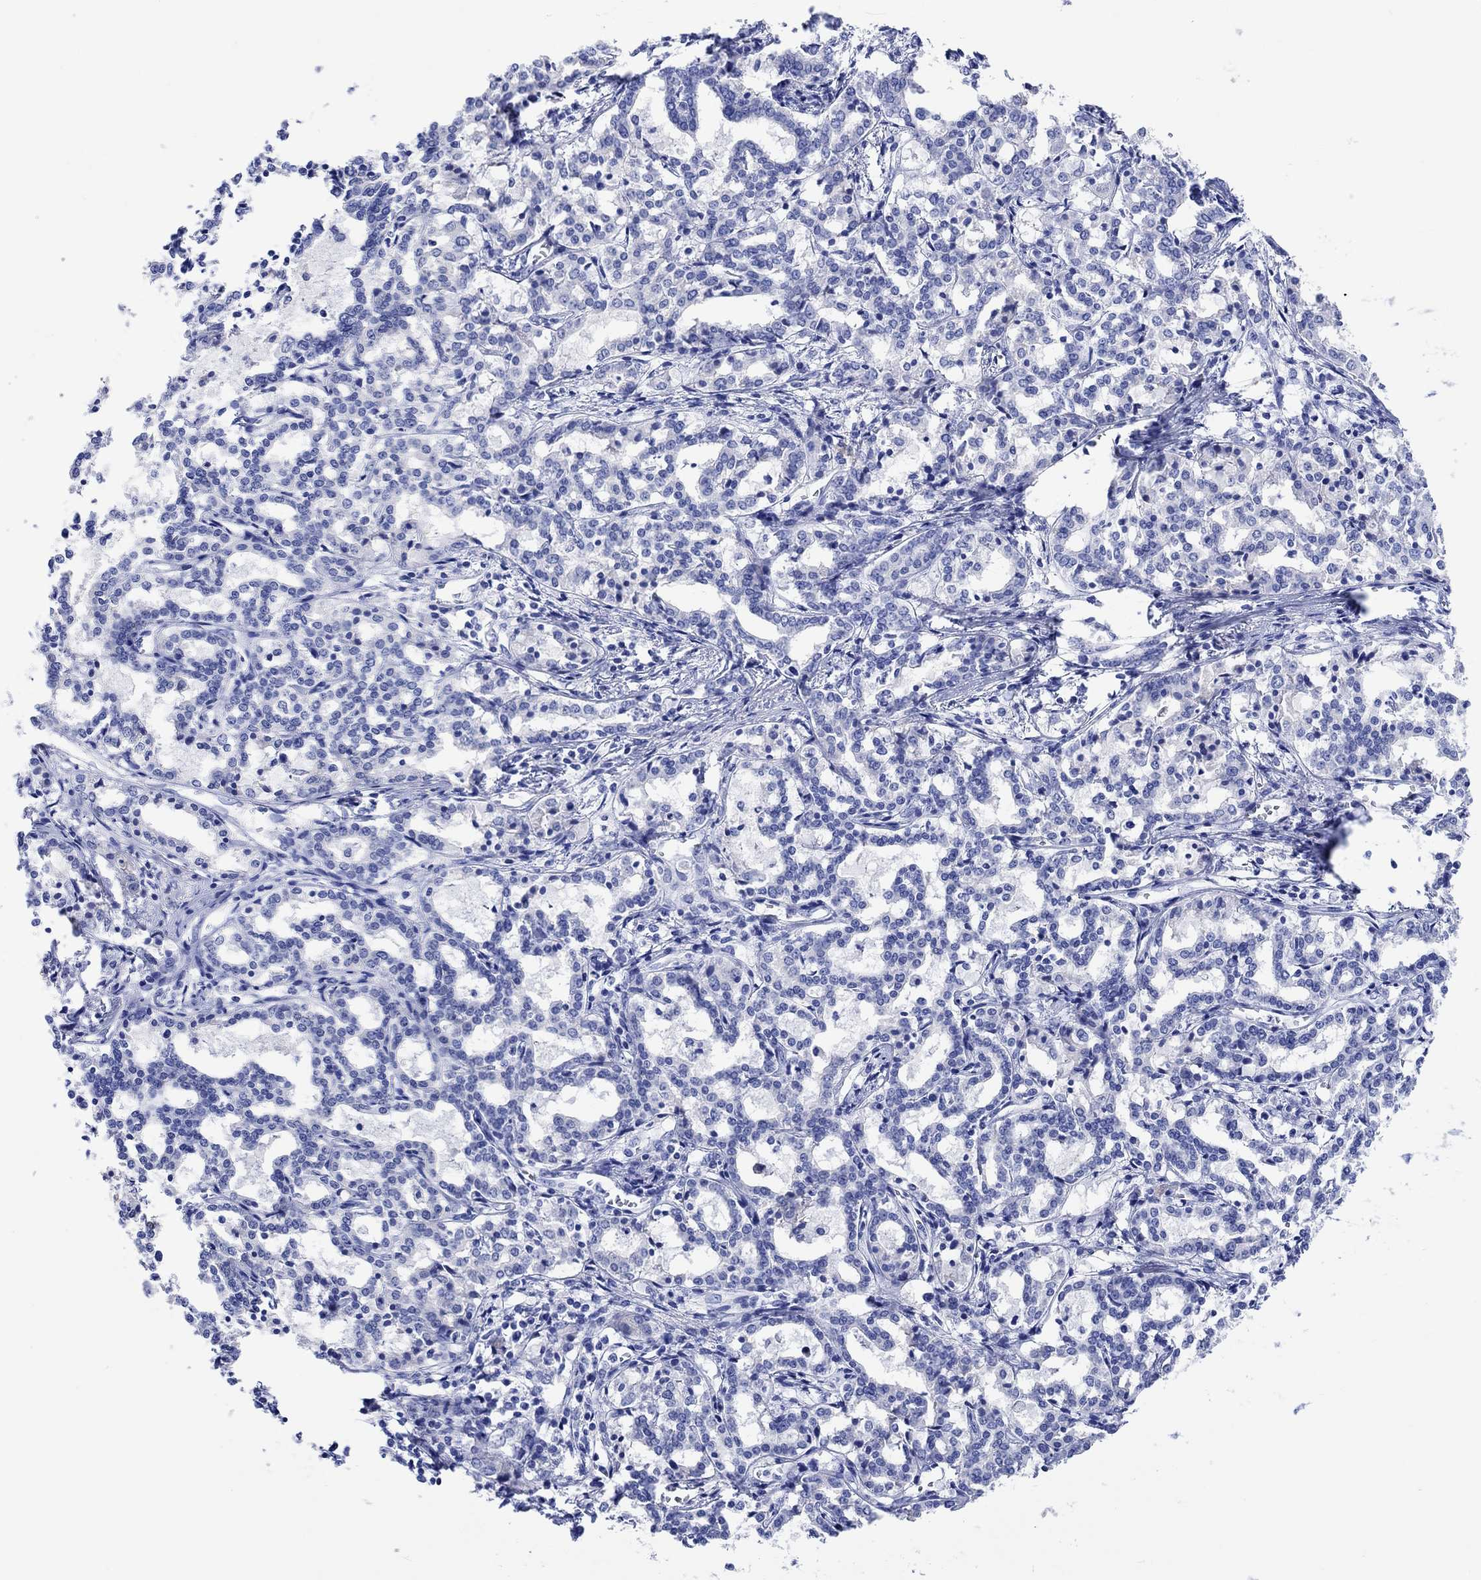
{"staining": {"intensity": "negative", "quantity": "none", "location": "none"}, "tissue": "liver cancer", "cell_type": "Tumor cells", "image_type": "cancer", "snomed": [{"axis": "morphology", "description": "Cholangiocarcinoma"}, {"axis": "topography", "description": "Liver"}], "caption": "Tumor cells are negative for brown protein staining in cholangiocarcinoma (liver). (Brightfield microscopy of DAB (3,3'-diaminobenzidine) immunohistochemistry at high magnification).", "gene": "SHISA4", "patient": {"sex": "female", "age": 47}}